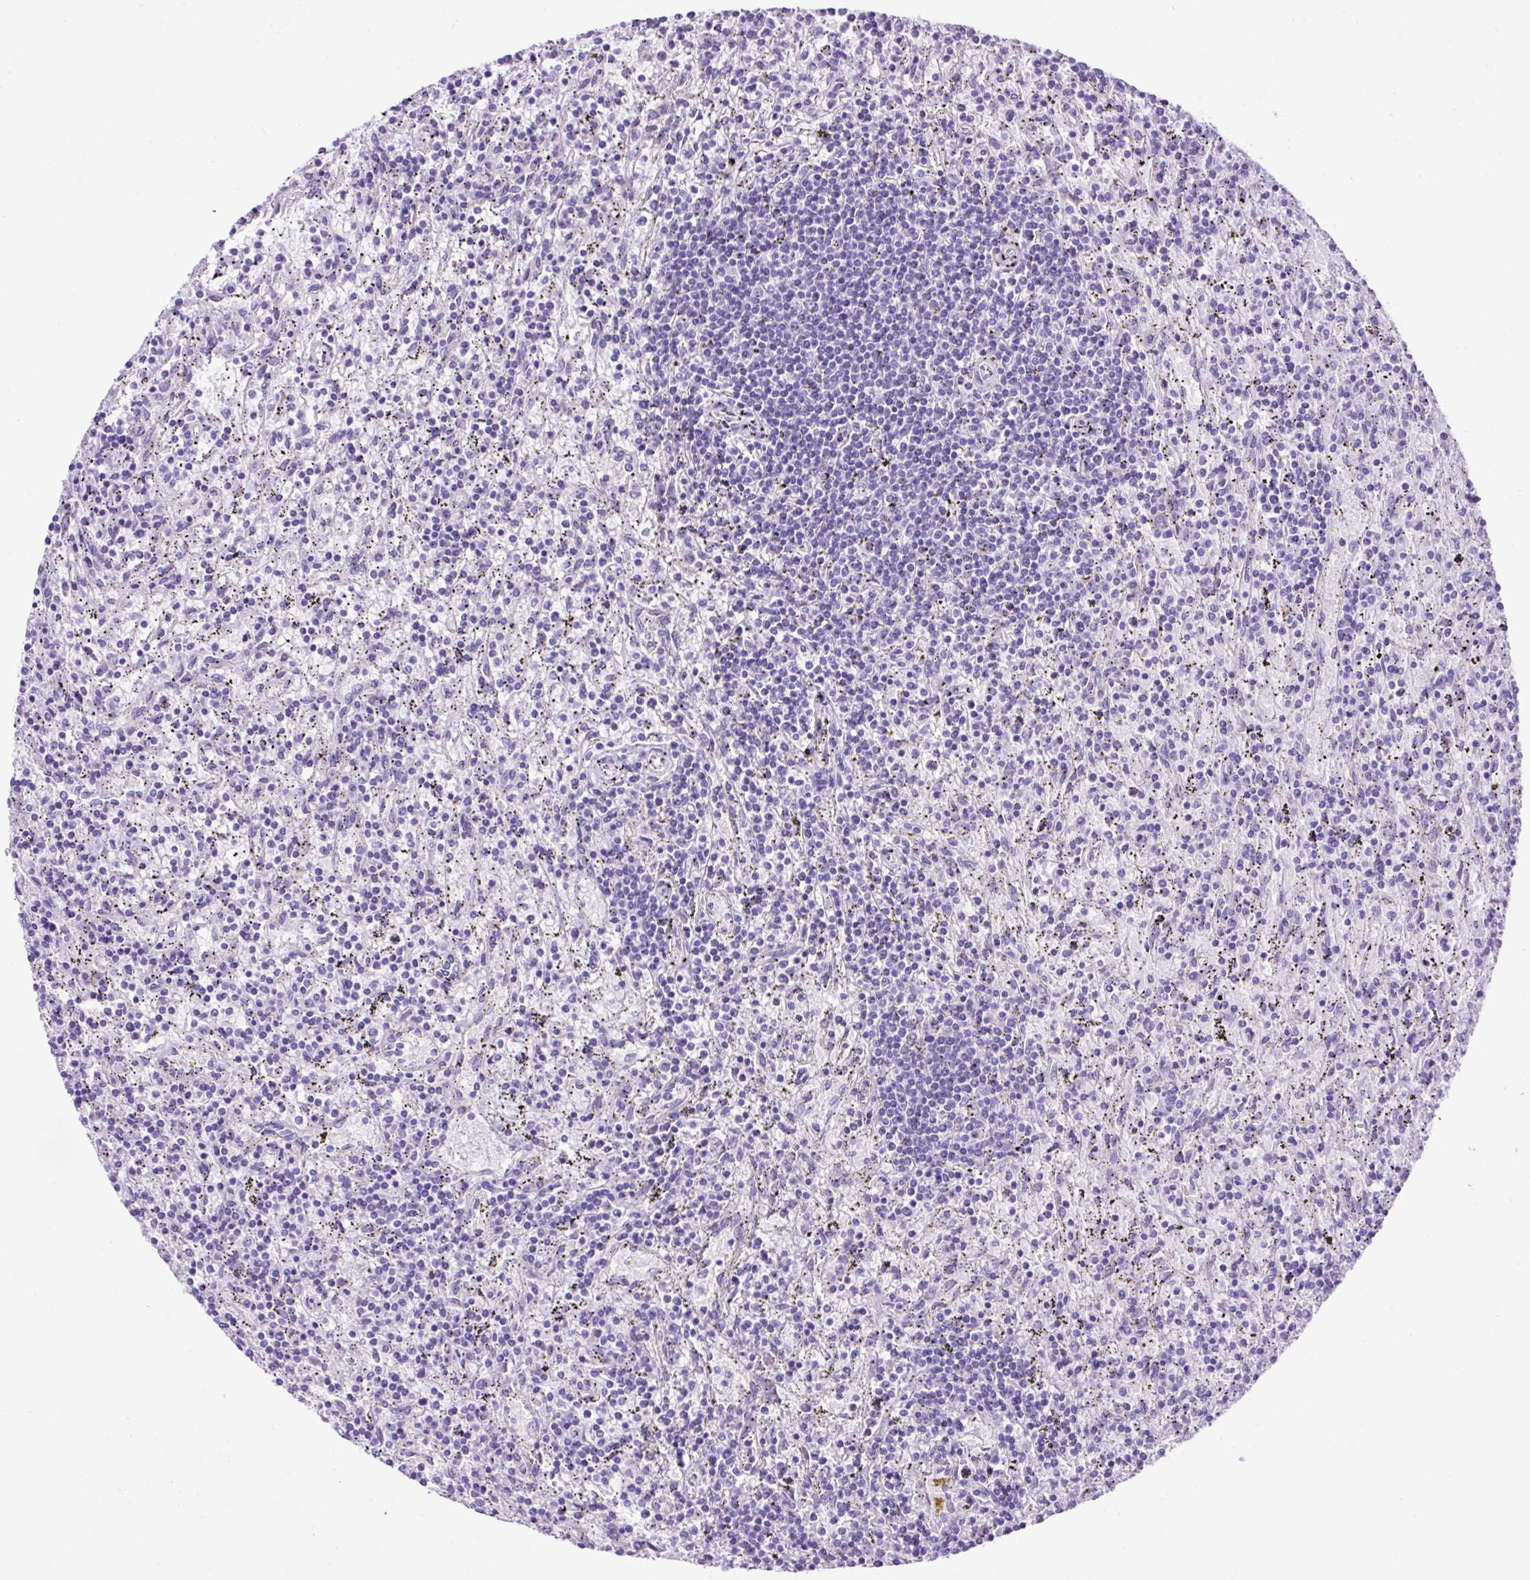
{"staining": {"intensity": "negative", "quantity": "none", "location": "none"}, "tissue": "lymphoma", "cell_type": "Tumor cells", "image_type": "cancer", "snomed": [{"axis": "morphology", "description": "Malignant lymphoma, non-Hodgkin's type, Low grade"}, {"axis": "topography", "description": "Spleen"}], "caption": "A histopathology image of lymphoma stained for a protein displays no brown staining in tumor cells.", "gene": "KRT12", "patient": {"sex": "male", "age": 76}}